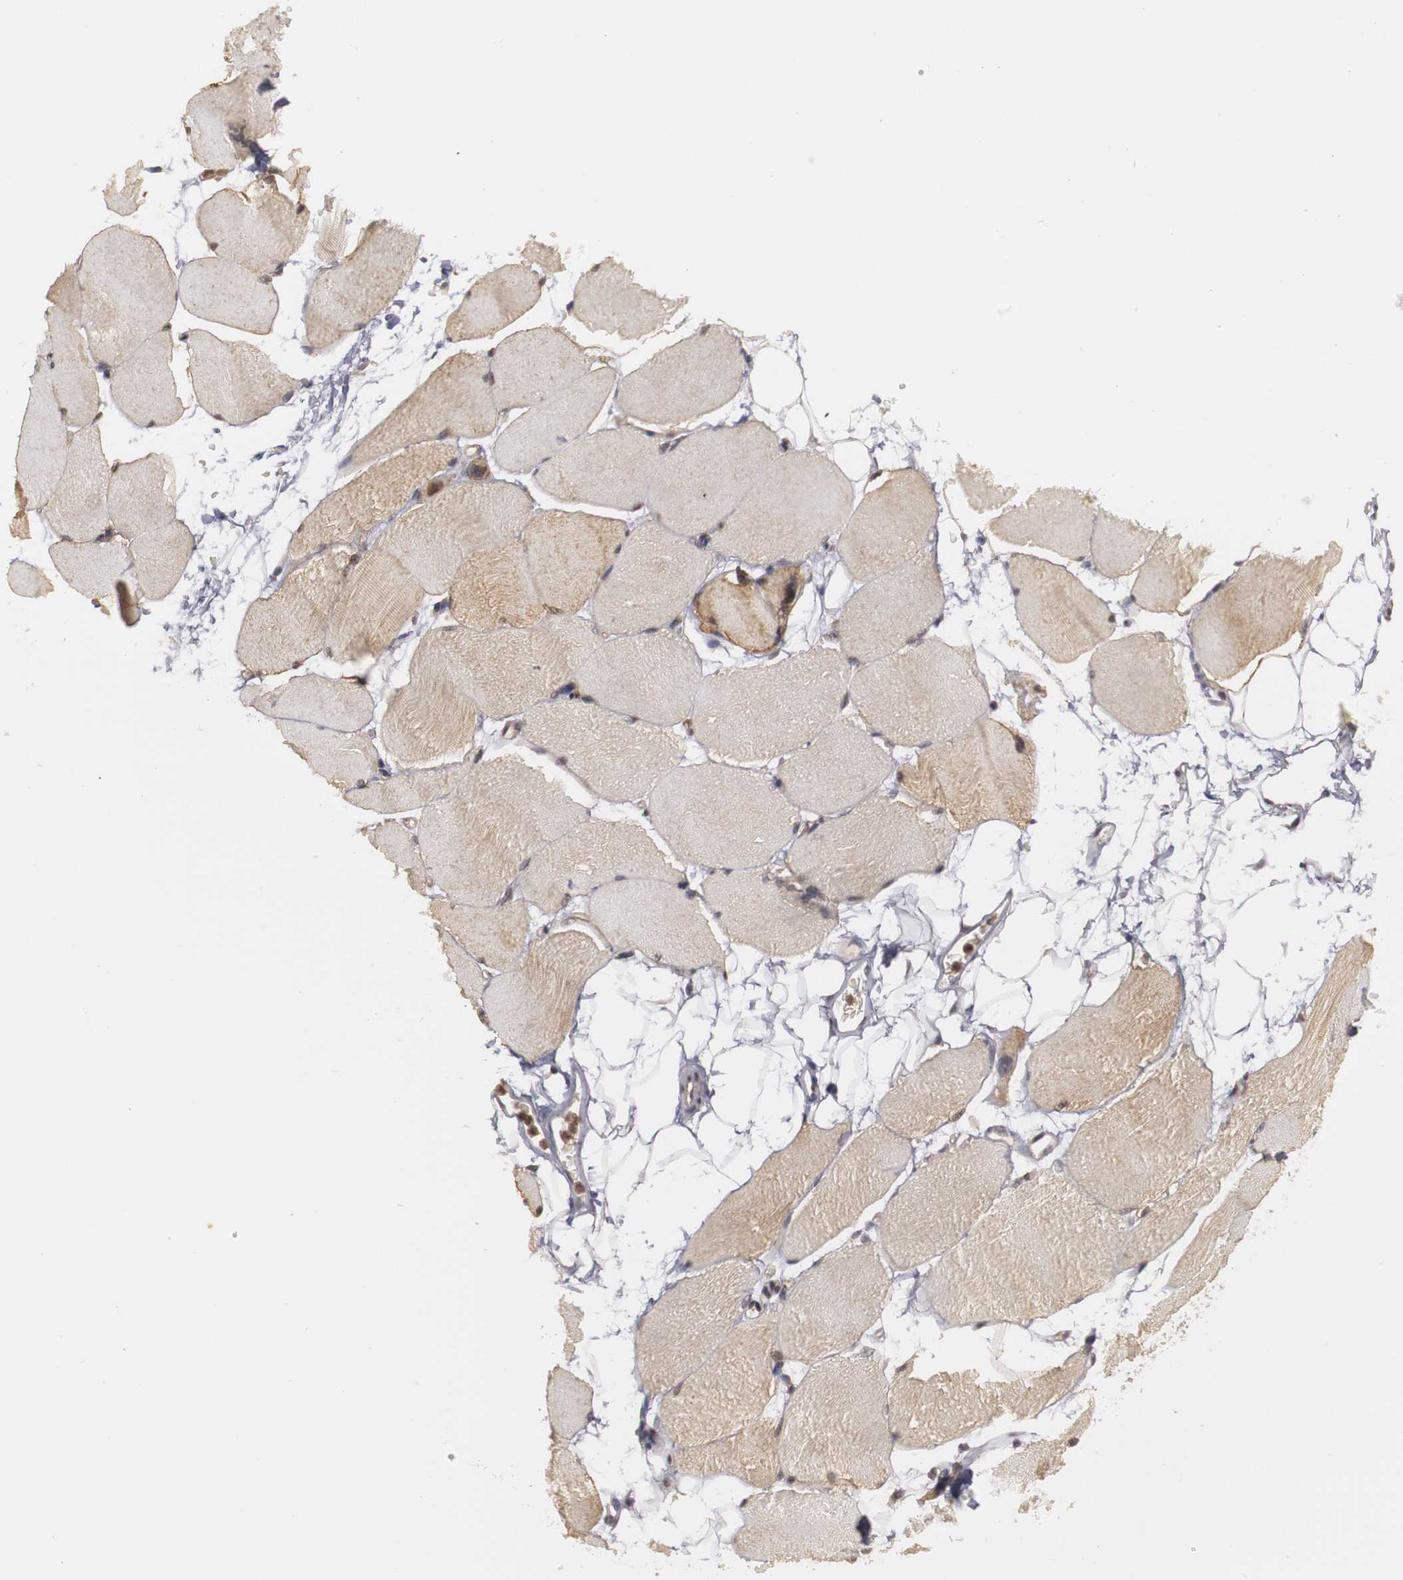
{"staining": {"intensity": "weak", "quantity": "25%-75%", "location": "cytoplasmic/membranous"}, "tissue": "skeletal muscle", "cell_type": "Myocytes", "image_type": "normal", "snomed": [{"axis": "morphology", "description": "Normal tissue, NOS"}, {"axis": "topography", "description": "Skeletal muscle"}, {"axis": "topography", "description": "Parathyroid gland"}], "caption": "Protein analysis of unremarkable skeletal muscle reveals weak cytoplasmic/membranous staining in about 25%-75% of myocytes.", "gene": "PLEKHA1", "patient": {"sex": "female", "age": 37}}